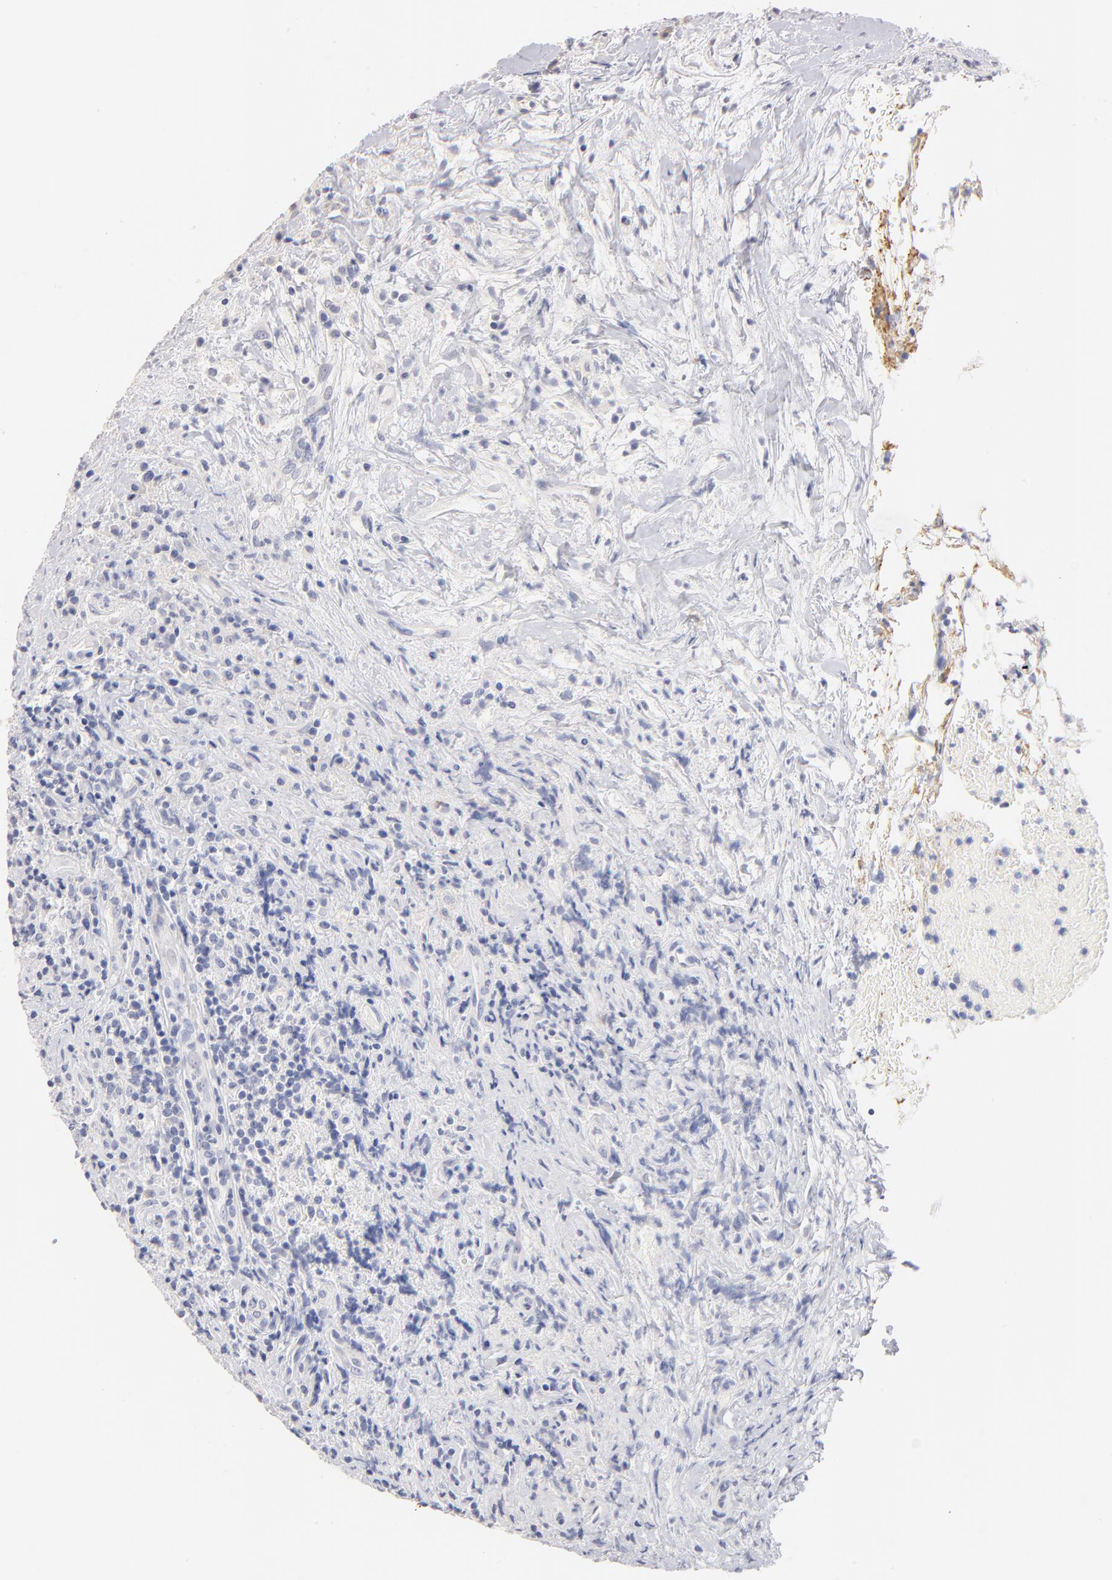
{"staining": {"intensity": "negative", "quantity": "none", "location": "none"}, "tissue": "lymphoma", "cell_type": "Tumor cells", "image_type": "cancer", "snomed": [{"axis": "morphology", "description": "Malignant lymphoma, non-Hodgkin's type, Low grade"}, {"axis": "topography", "description": "Spleen"}], "caption": "Lymphoma stained for a protein using IHC exhibits no staining tumor cells.", "gene": "ITGA8", "patient": {"sex": "male", "age": 67}}